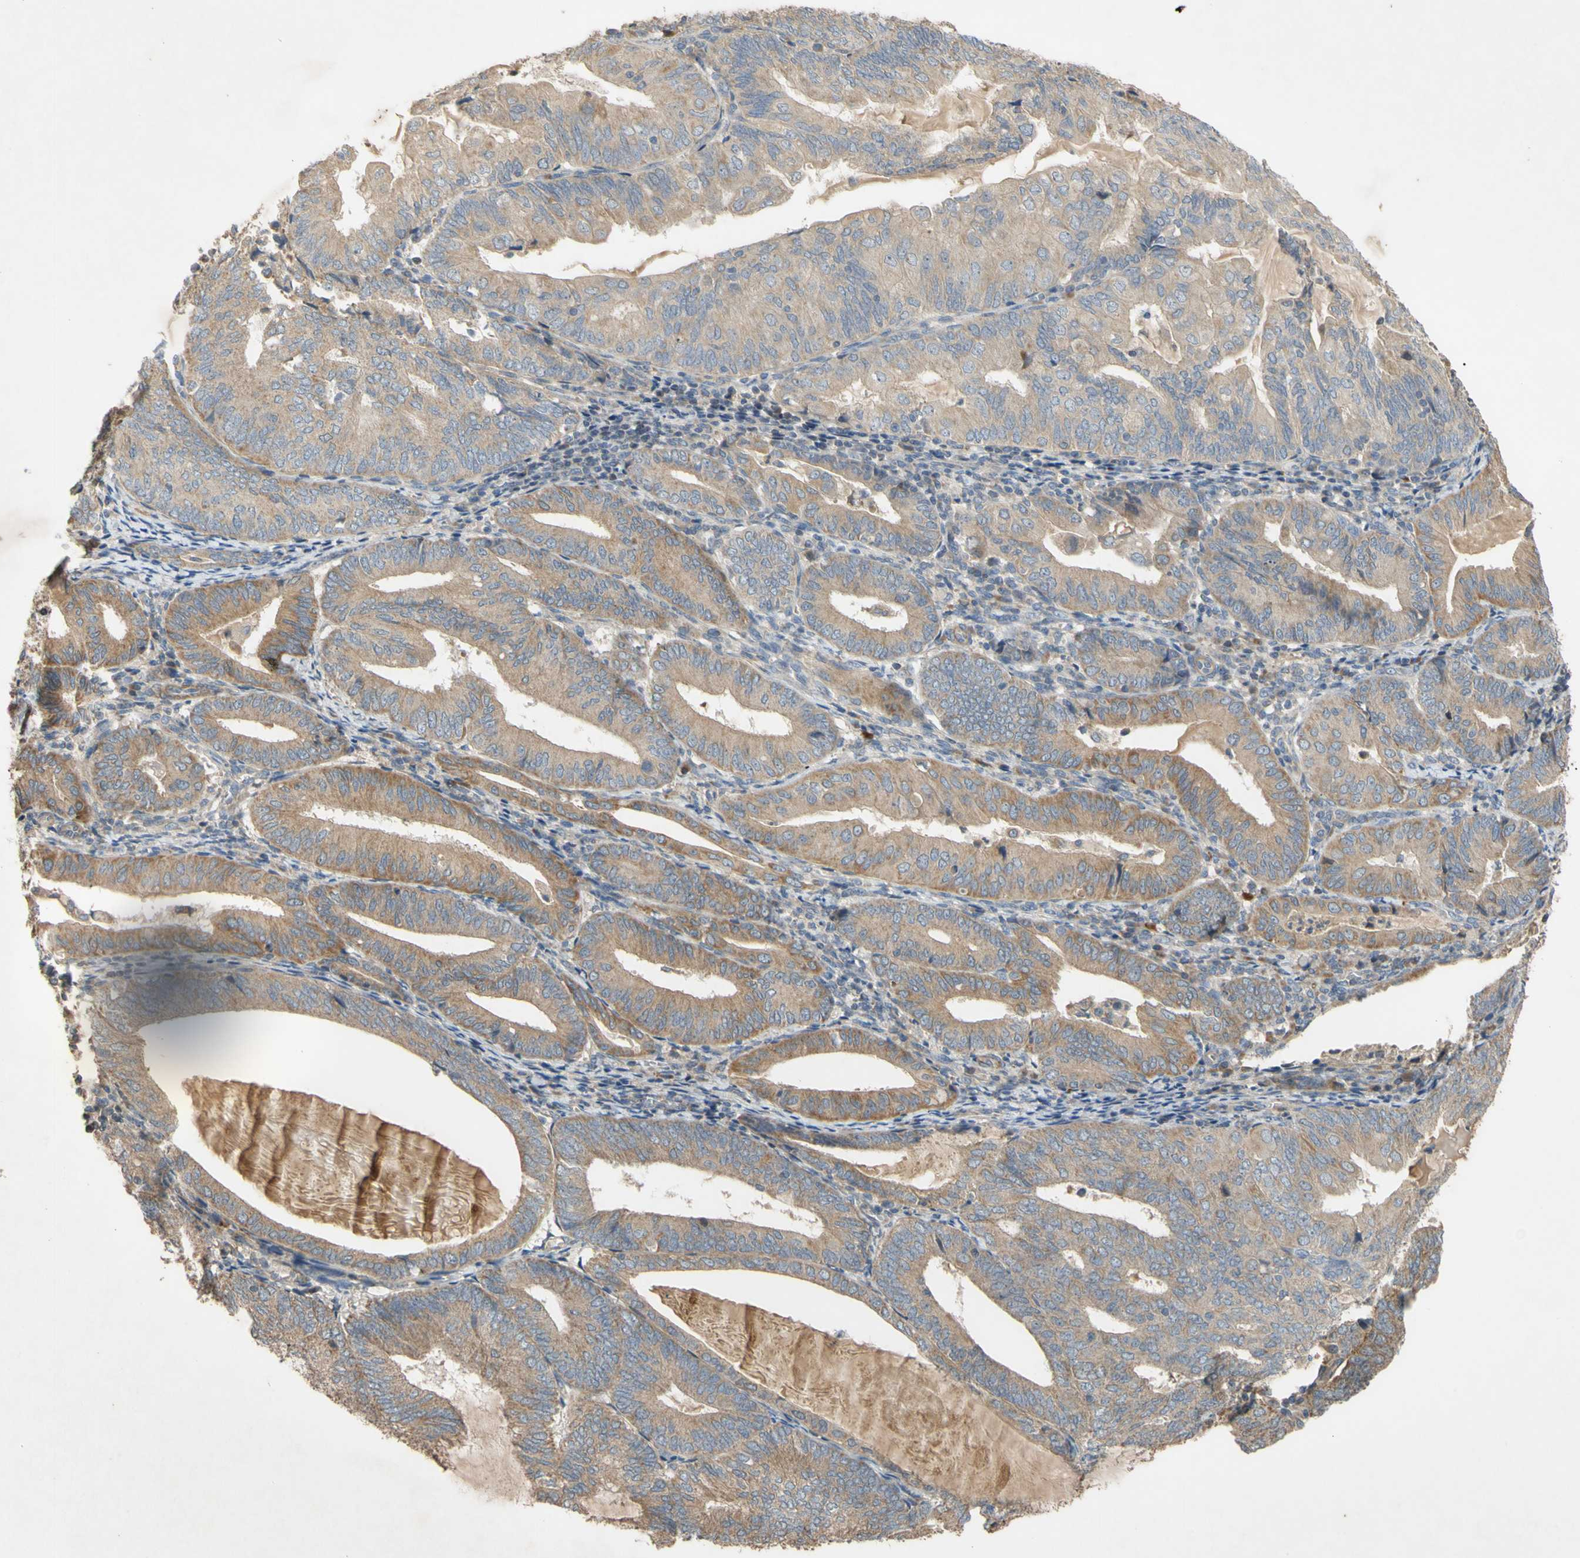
{"staining": {"intensity": "moderate", "quantity": ">75%", "location": "cytoplasmic/membranous"}, "tissue": "endometrial cancer", "cell_type": "Tumor cells", "image_type": "cancer", "snomed": [{"axis": "morphology", "description": "Adenocarcinoma, NOS"}, {"axis": "topography", "description": "Endometrium"}], "caption": "Tumor cells show medium levels of moderate cytoplasmic/membranous positivity in approximately >75% of cells in human endometrial cancer (adenocarcinoma).", "gene": "PARD6A", "patient": {"sex": "female", "age": 81}}